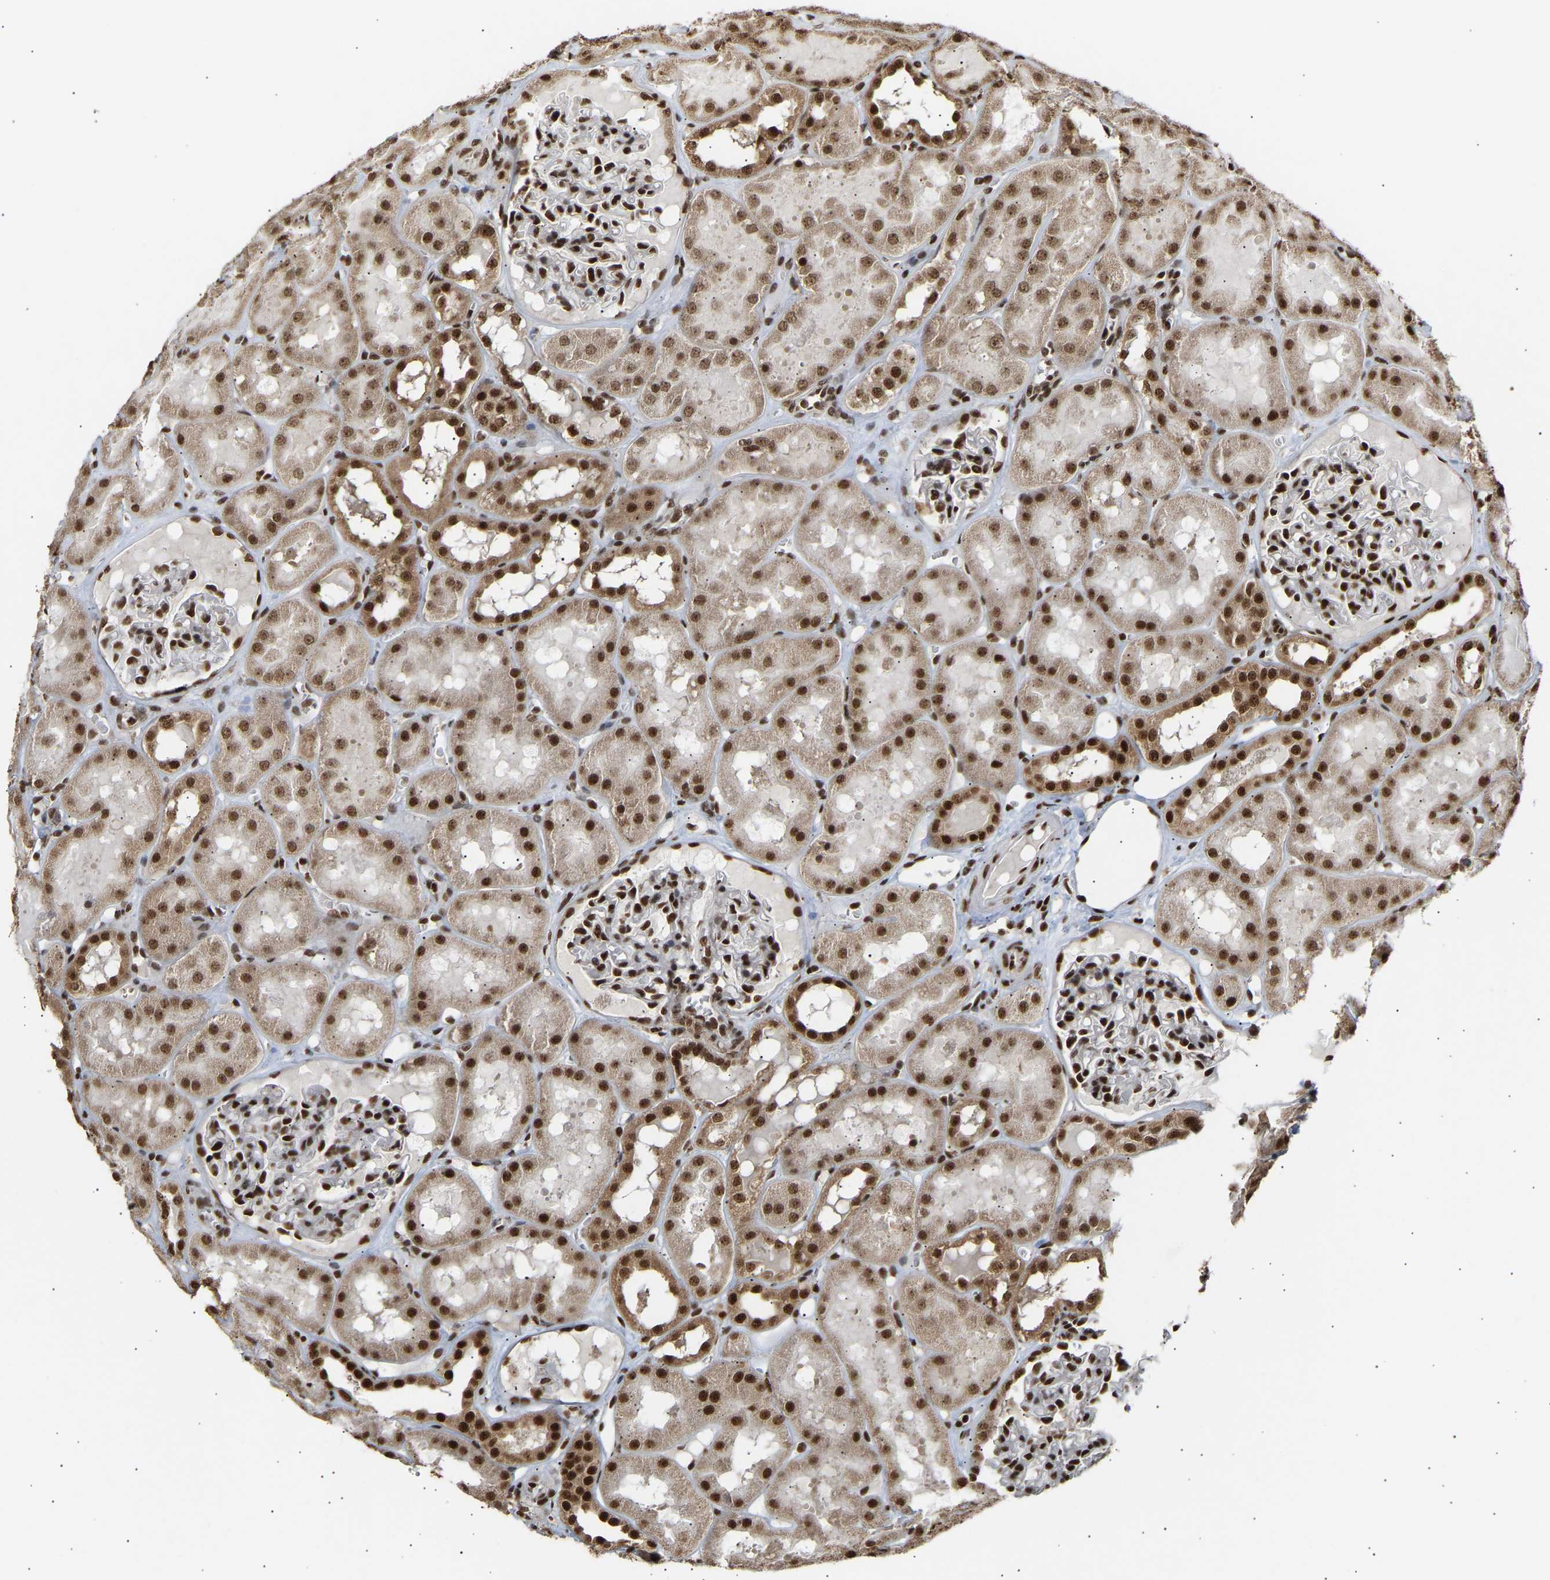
{"staining": {"intensity": "strong", "quantity": ">75%", "location": "nuclear"}, "tissue": "kidney", "cell_type": "Cells in glomeruli", "image_type": "normal", "snomed": [{"axis": "morphology", "description": "Normal tissue, NOS"}, {"axis": "topography", "description": "Kidney"}, {"axis": "topography", "description": "Urinary bladder"}], "caption": "Brown immunohistochemical staining in benign human kidney exhibits strong nuclear positivity in approximately >75% of cells in glomeruli.", "gene": "ALYREF", "patient": {"sex": "male", "age": 16}}